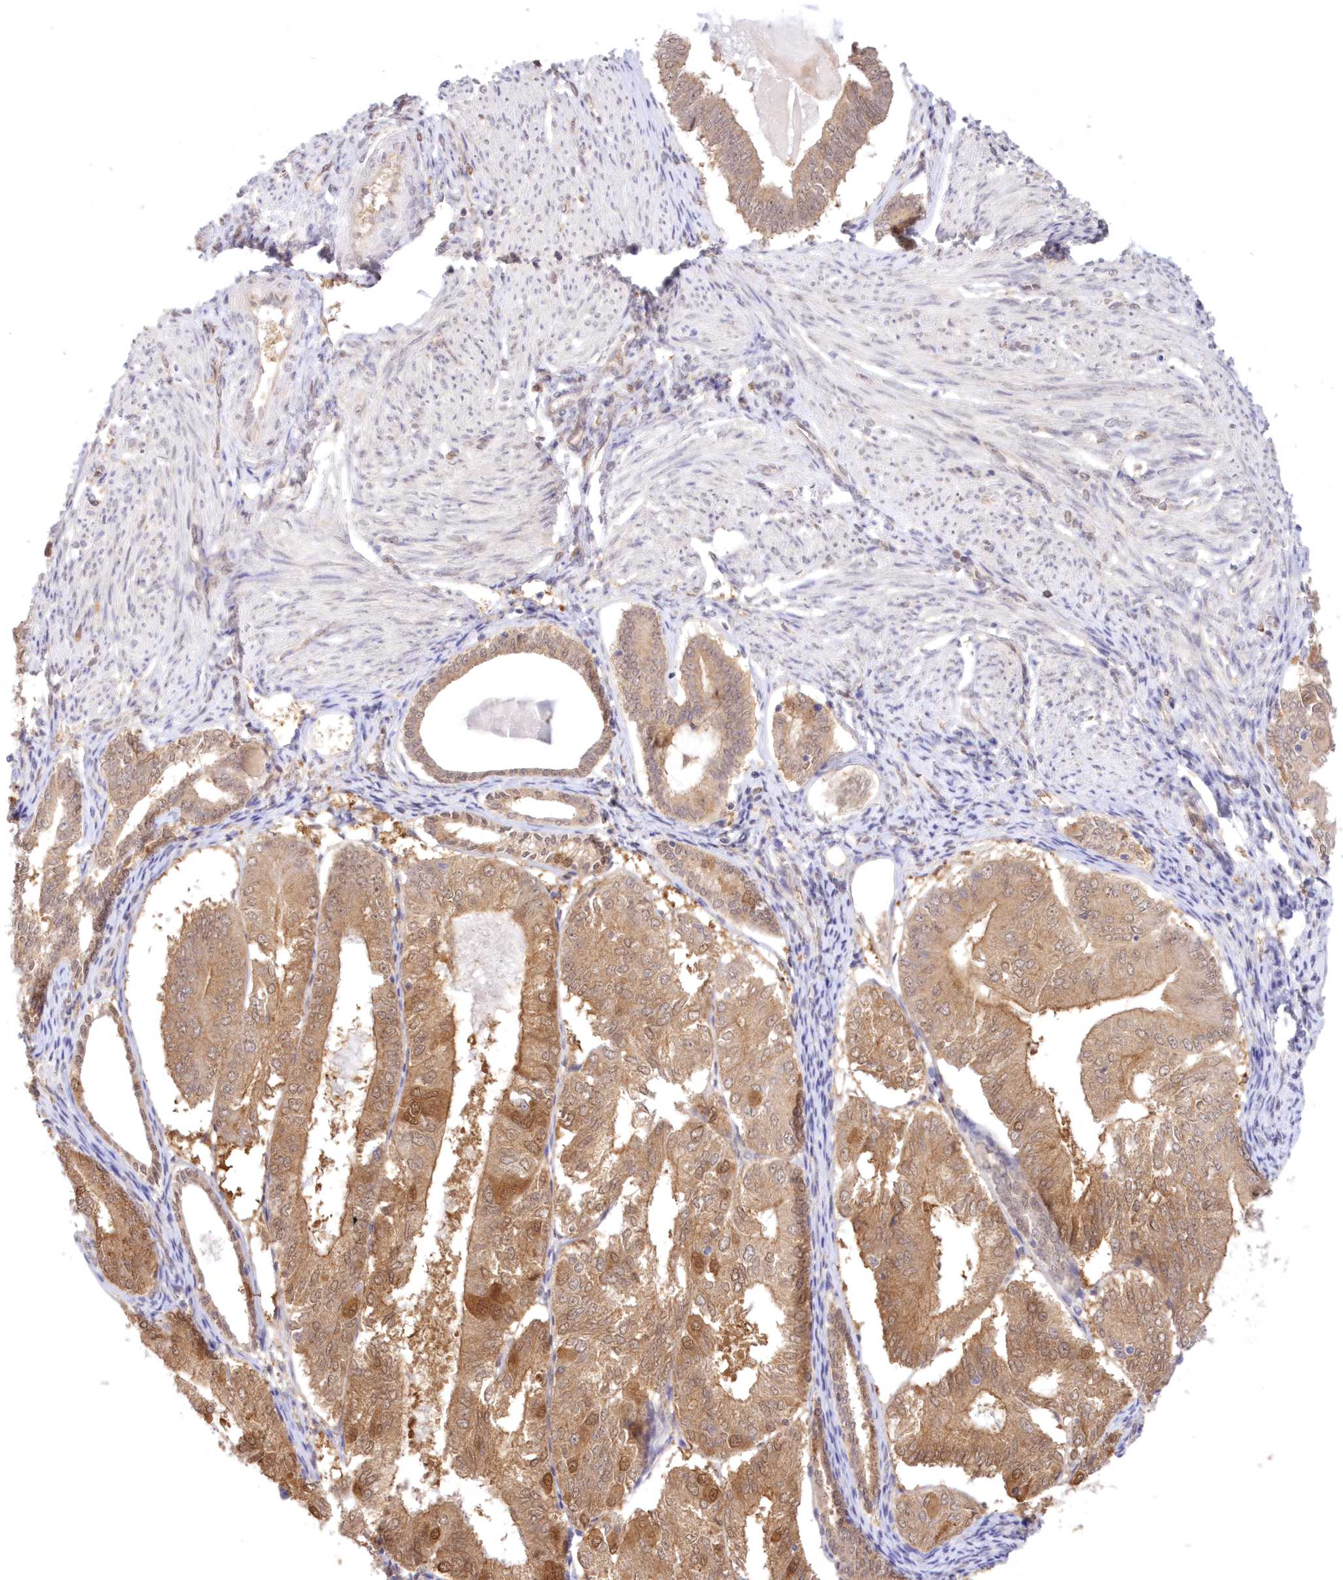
{"staining": {"intensity": "moderate", "quantity": ">75%", "location": "cytoplasmic/membranous"}, "tissue": "endometrial cancer", "cell_type": "Tumor cells", "image_type": "cancer", "snomed": [{"axis": "morphology", "description": "Adenocarcinoma, NOS"}, {"axis": "topography", "description": "Endometrium"}], "caption": "Immunohistochemical staining of human endometrial adenocarcinoma displays medium levels of moderate cytoplasmic/membranous protein staining in approximately >75% of tumor cells.", "gene": "RNPEP", "patient": {"sex": "female", "age": 81}}